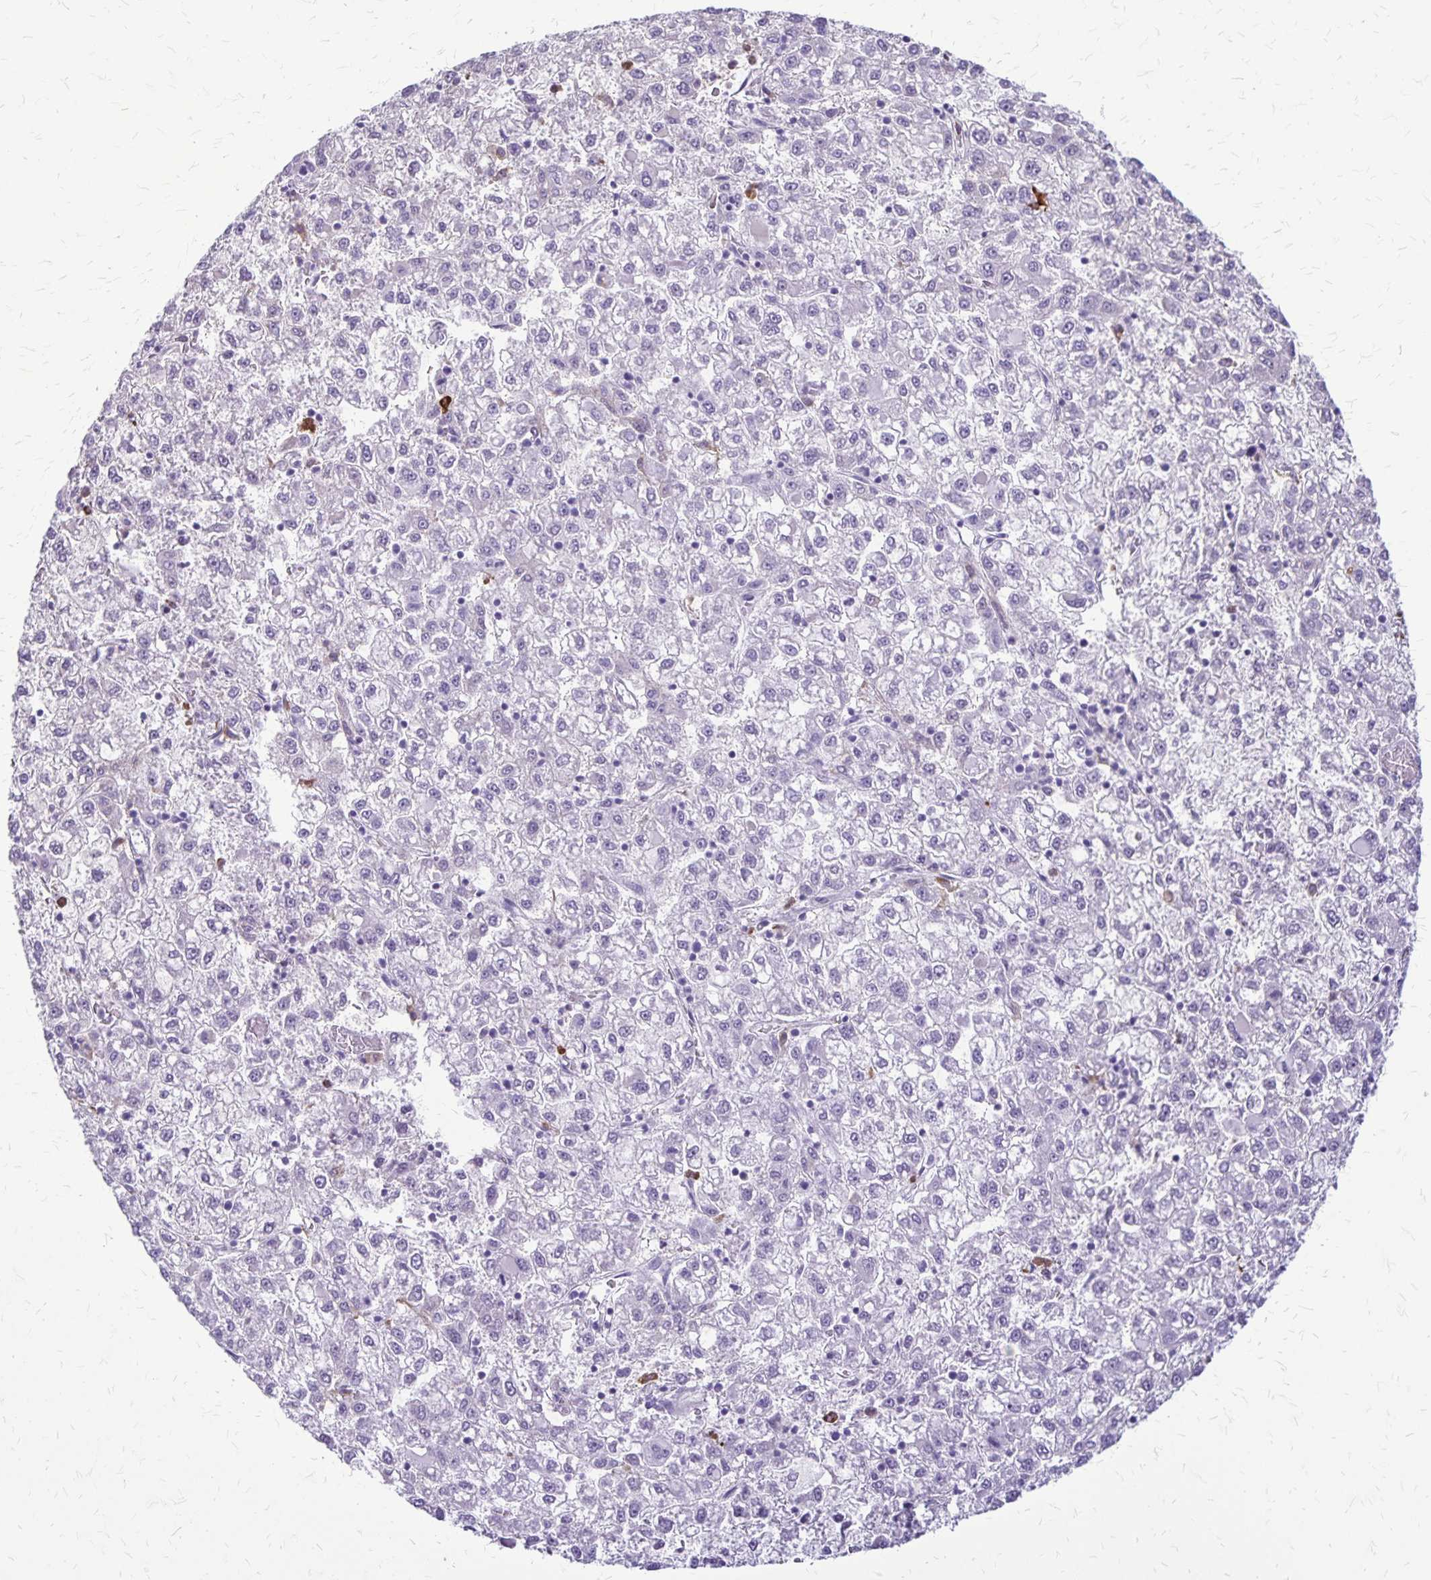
{"staining": {"intensity": "negative", "quantity": "none", "location": "none"}, "tissue": "liver cancer", "cell_type": "Tumor cells", "image_type": "cancer", "snomed": [{"axis": "morphology", "description": "Carcinoma, Hepatocellular, NOS"}, {"axis": "topography", "description": "Liver"}], "caption": "The image exhibits no significant expression in tumor cells of hepatocellular carcinoma (liver). Brightfield microscopy of IHC stained with DAB (3,3'-diaminobenzidine) (brown) and hematoxylin (blue), captured at high magnification.", "gene": "RTN1", "patient": {"sex": "male", "age": 40}}